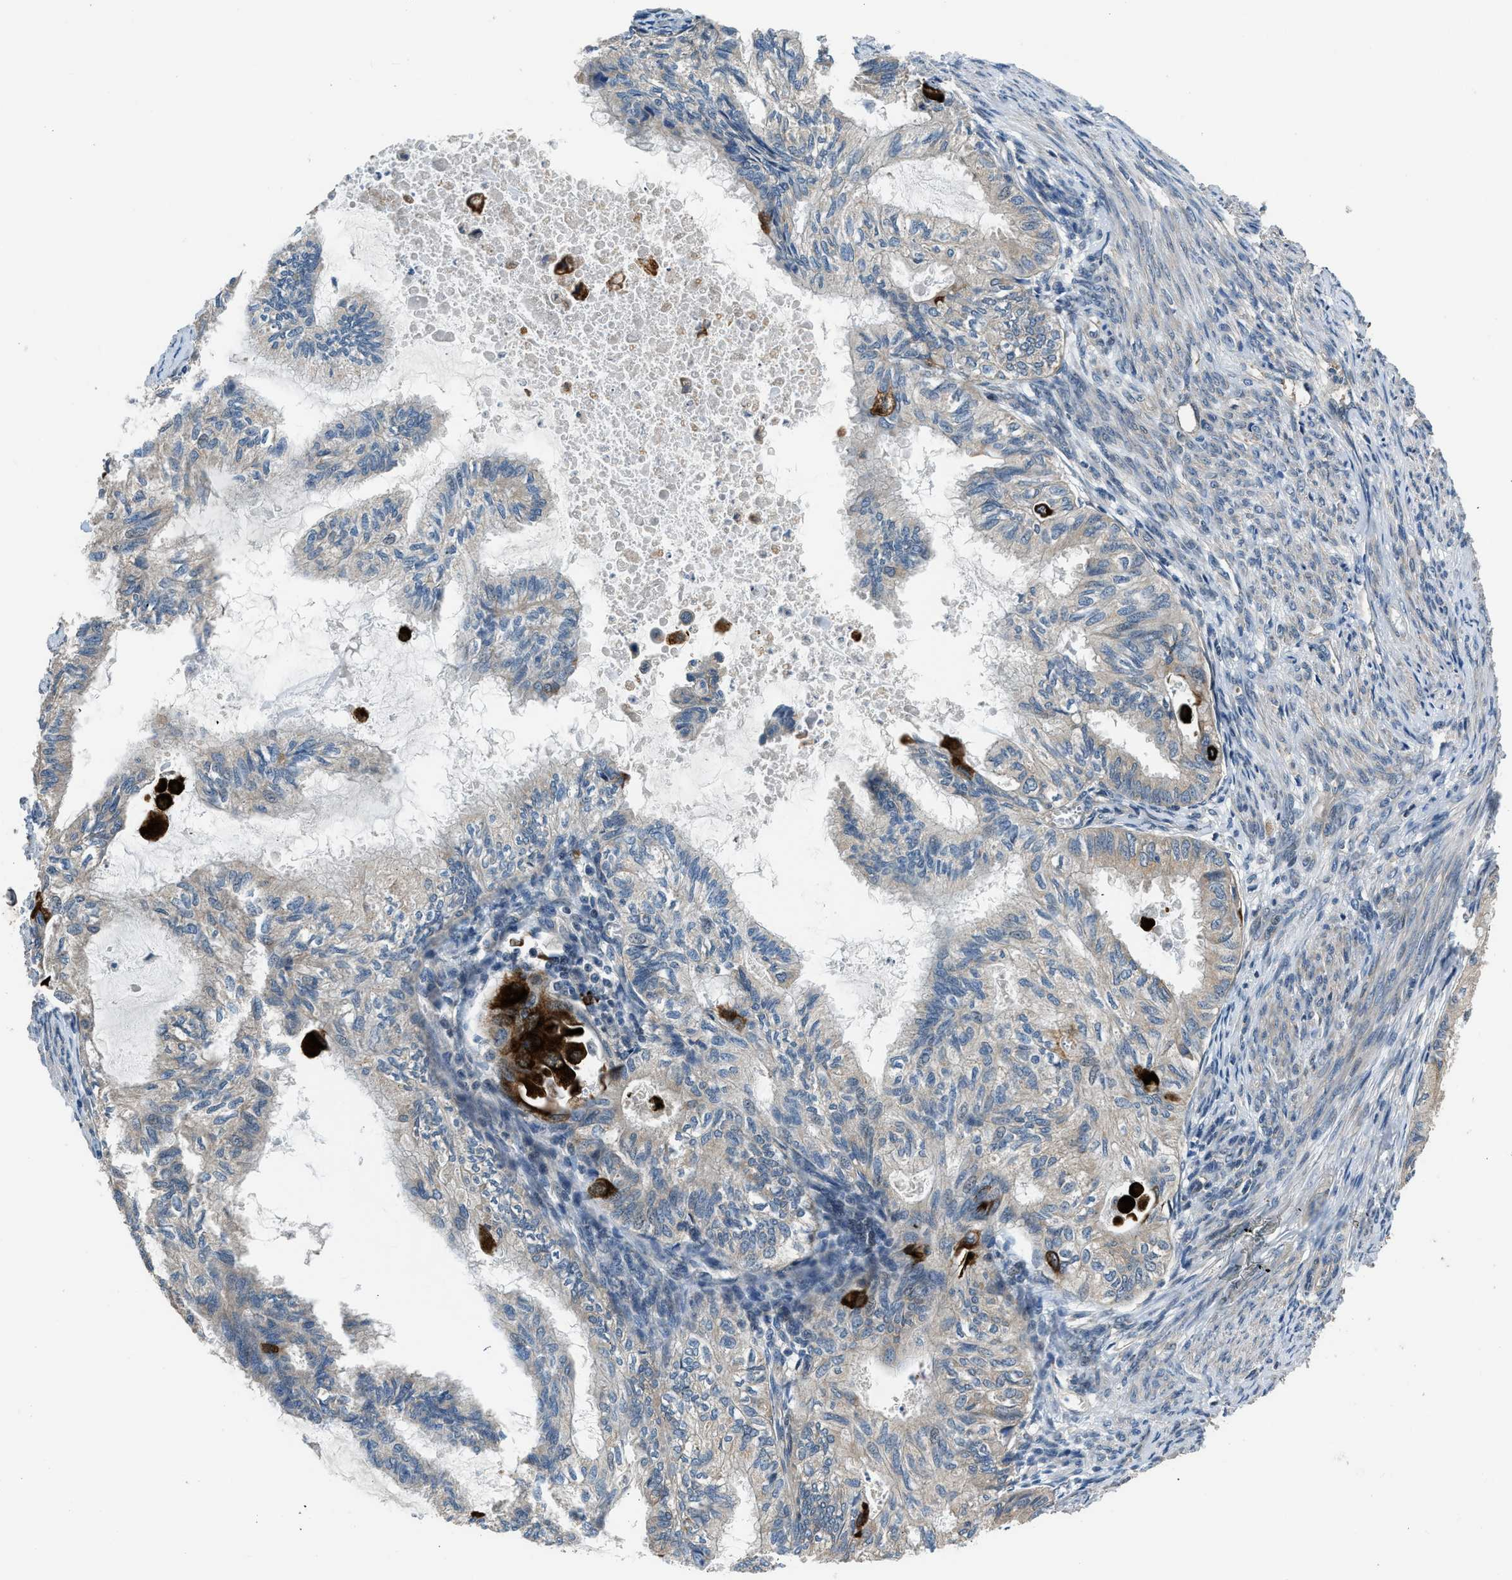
{"staining": {"intensity": "weak", "quantity": ">75%", "location": "cytoplasmic/membranous"}, "tissue": "cervical cancer", "cell_type": "Tumor cells", "image_type": "cancer", "snomed": [{"axis": "morphology", "description": "Normal tissue, NOS"}, {"axis": "morphology", "description": "Adenocarcinoma, NOS"}, {"axis": "topography", "description": "Cervix"}, {"axis": "topography", "description": "Endometrium"}], "caption": "Immunohistochemistry (DAB) staining of human cervical cancer (adenocarcinoma) exhibits weak cytoplasmic/membranous protein positivity in about >75% of tumor cells.", "gene": "IL3RA", "patient": {"sex": "female", "age": 86}}